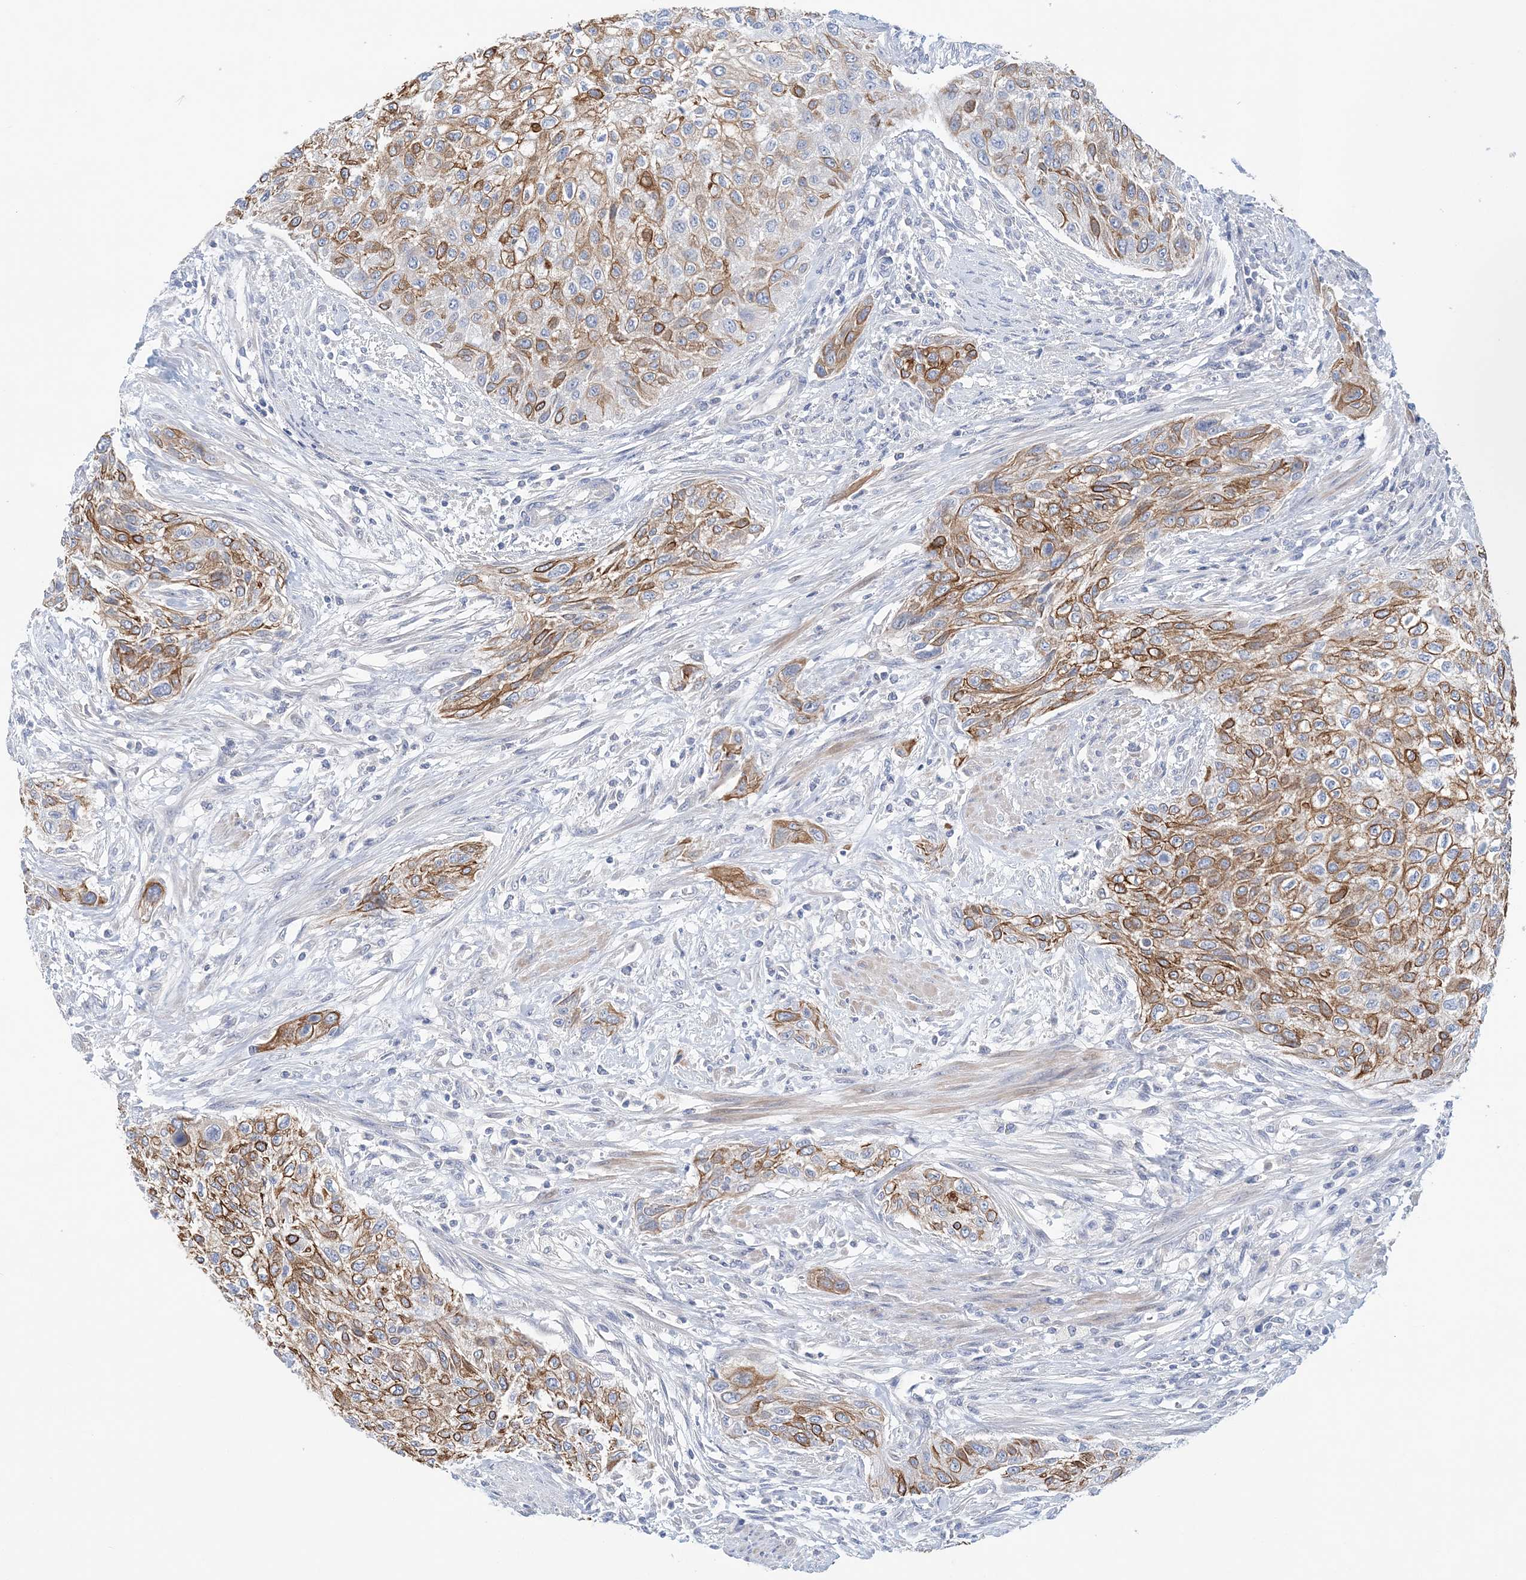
{"staining": {"intensity": "moderate", "quantity": ">75%", "location": "cytoplasmic/membranous"}, "tissue": "urothelial cancer", "cell_type": "Tumor cells", "image_type": "cancer", "snomed": [{"axis": "morphology", "description": "Urothelial carcinoma, High grade"}, {"axis": "topography", "description": "Urinary bladder"}], "caption": "Immunohistochemistry (IHC) histopathology image of neoplastic tissue: urothelial carcinoma (high-grade) stained using immunohistochemistry (IHC) displays medium levels of moderate protein expression localized specifically in the cytoplasmic/membranous of tumor cells, appearing as a cytoplasmic/membranous brown color.", "gene": "LRRIQ4", "patient": {"sex": "male", "age": 35}}